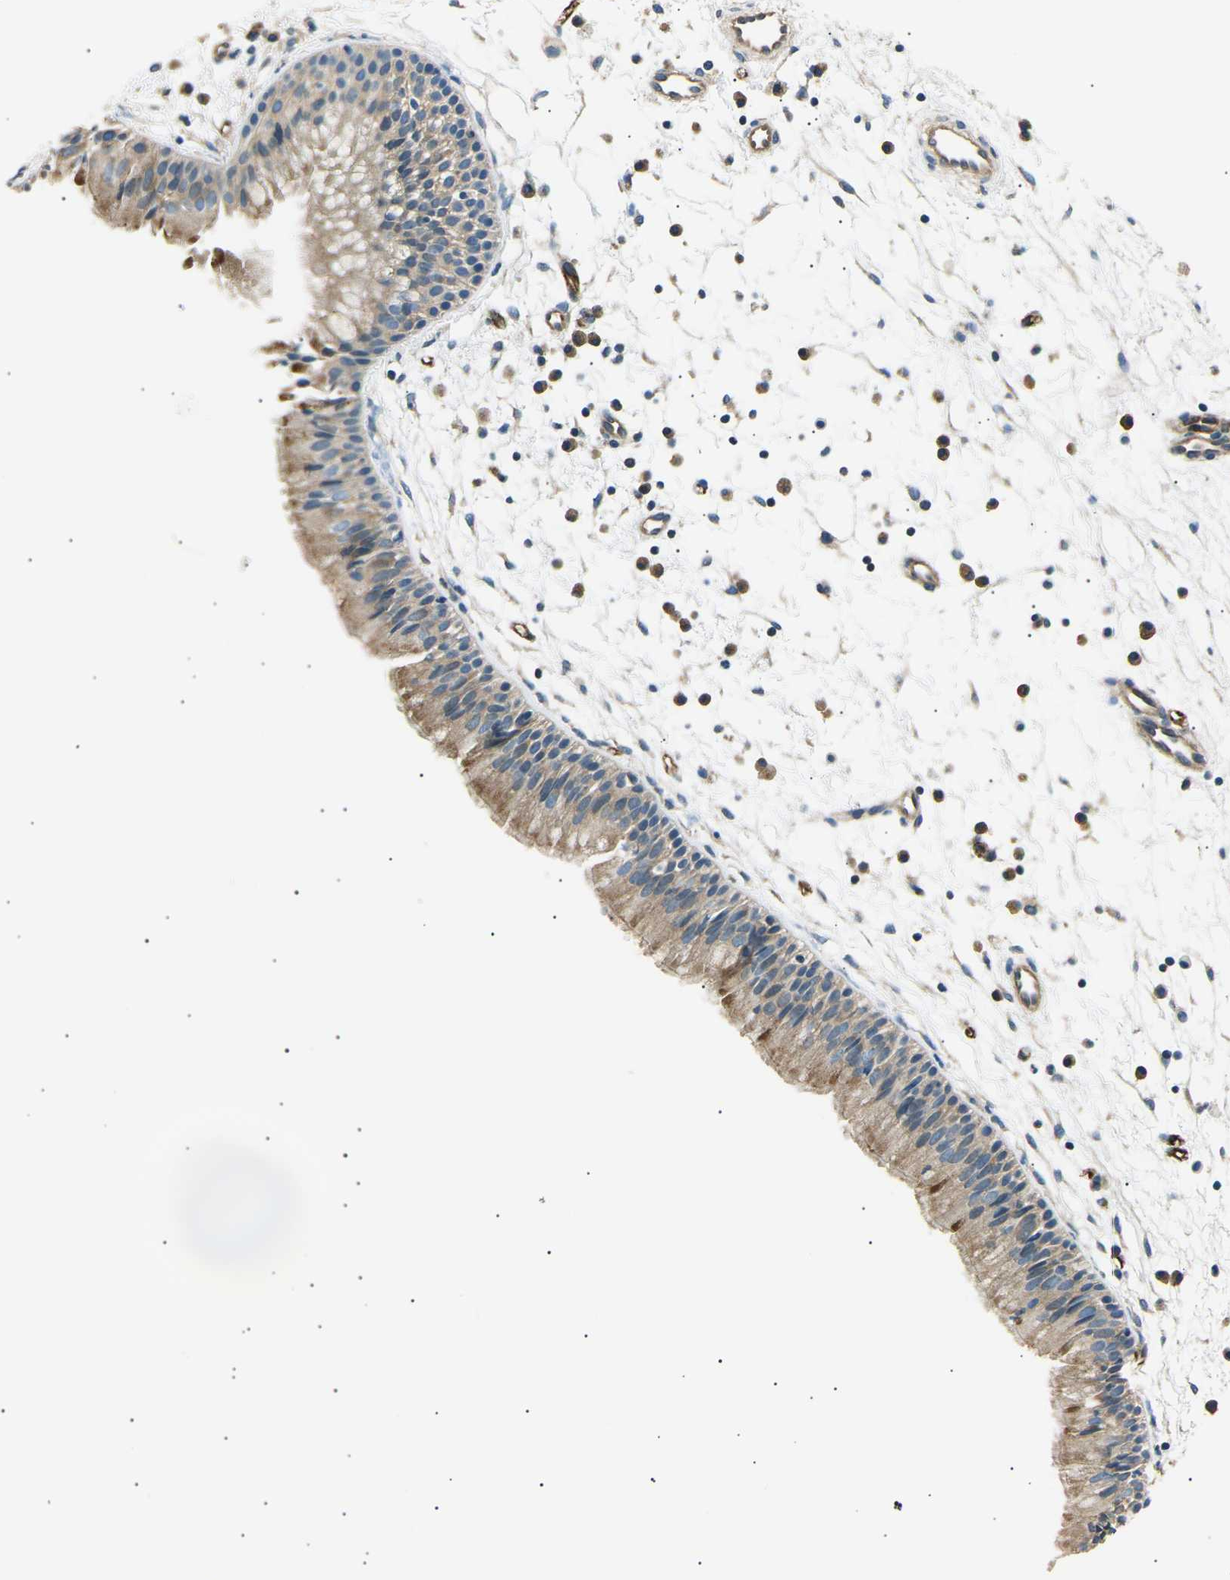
{"staining": {"intensity": "weak", "quantity": ">75%", "location": "cytoplasmic/membranous"}, "tissue": "nasopharynx", "cell_type": "Respiratory epithelial cells", "image_type": "normal", "snomed": [{"axis": "morphology", "description": "Normal tissue, NOS"}, {"axis": "topography", "description": "Nasopharynx"}], "caption": "Immunohistochemical staining of normal nasopharynx displays >75% levels of weak cytoplasmic/membranous protein positivity in approximately >75% of respiratory epithelial cells.", "gene": "SLK", "patient": {"sex": "male", "age": 21}}